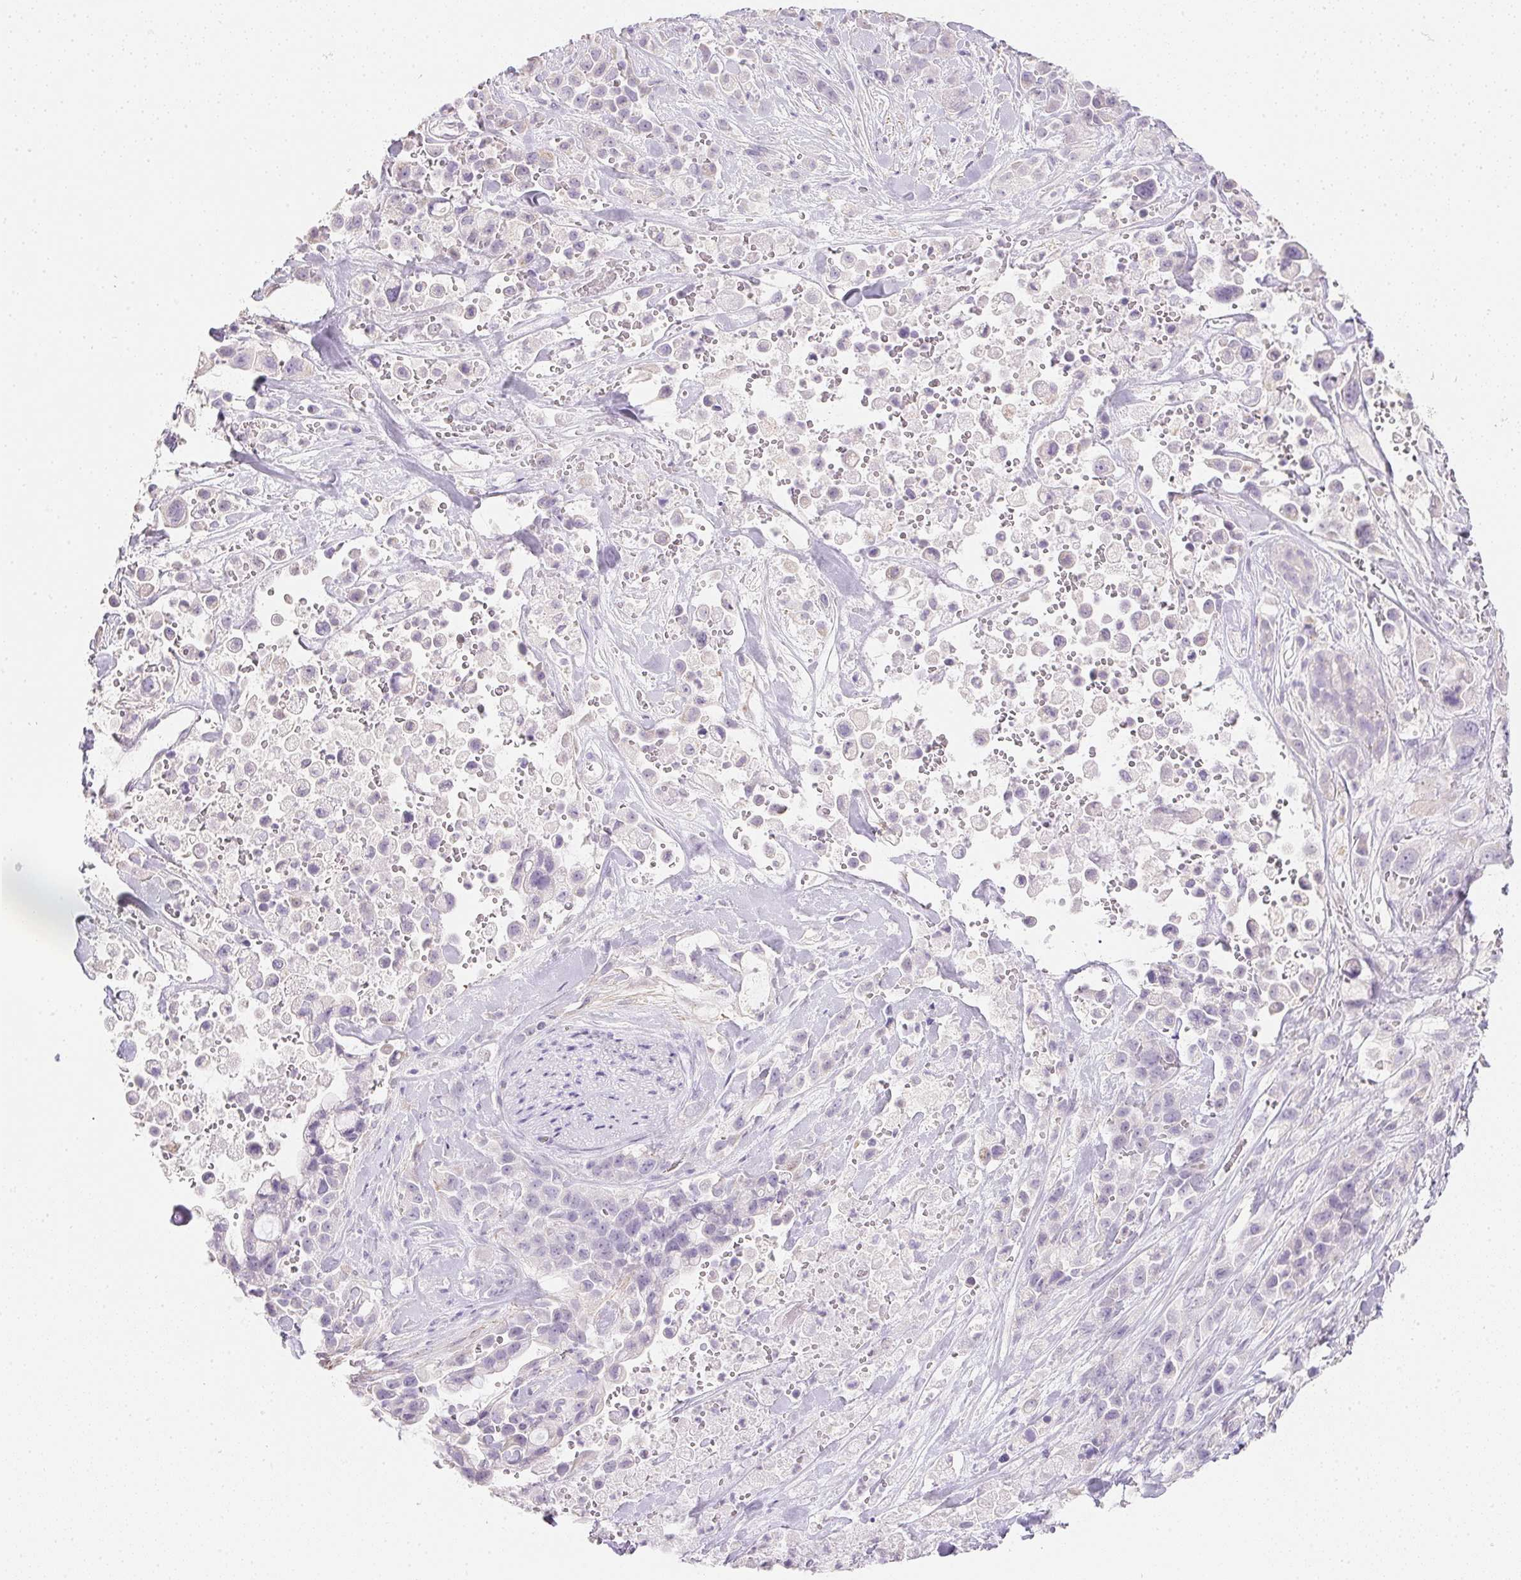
{"staining": {"intensity": "negative", "quantity": "none", "location": "none"}, "tissue": "pancreatic cancer", "cell_type": "Tumor cells", "image_type": "cancer", "snomed": [{"axis": "morphology", "description": "Adenocarcinoma, NOS"}, {"axis": "topography", "description": "Pancreas"}], "caption": "Immunohistochemistry (IHC) of human pancreatic cancer (adenocarcinoma) demonstrates no positivity in tumor cells.", "gene": "KCNE2", "patient": {"sex": "male", "age": 44}}